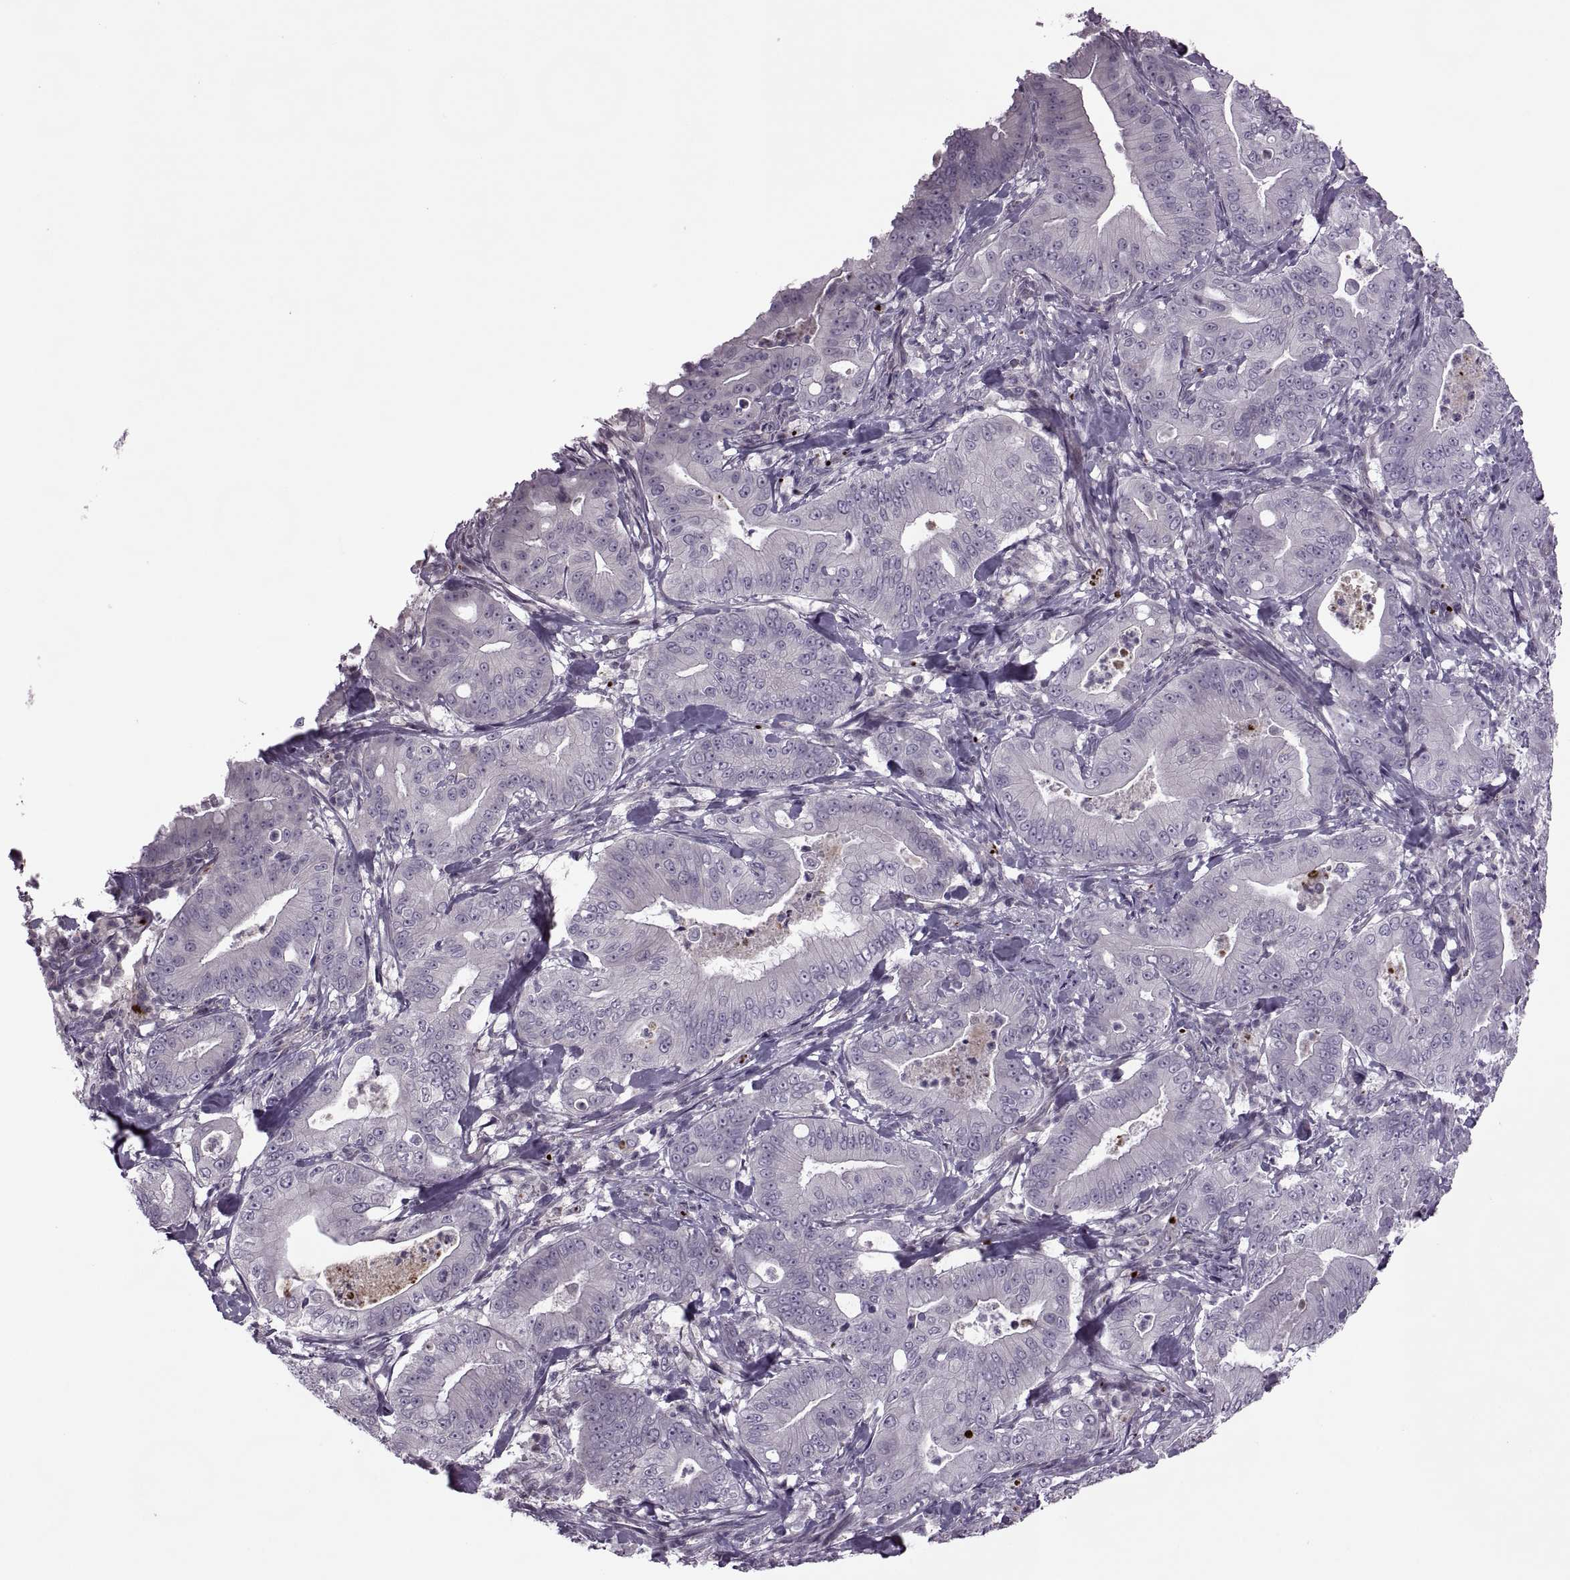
{"staining": {"intensity": "negative", "quantity": "none", "location": "none"}, "tissue": "pancreatic cancer", "cell_type": "Tumor cells", "image_type": "cancer", "snomed": [{"axis": "morphology", "description": "Adenocarcinoma, NOS"}, {"axis": "topography", "description": "Pancreas"}], "caption": "A high-resolution micrograph shows immunohistochemistry staining of pancreatic adenocarcinoma, which demonstrates no significant staining in tumor cells. (Stains: DAB (3,3'-diaminobenzidine) IHC with hematoxylin counter stain, Microscopy: brightfield microscopy at high magnification).", "gene": "ODF3", "patient": {"sex": "male", "age": 71}}